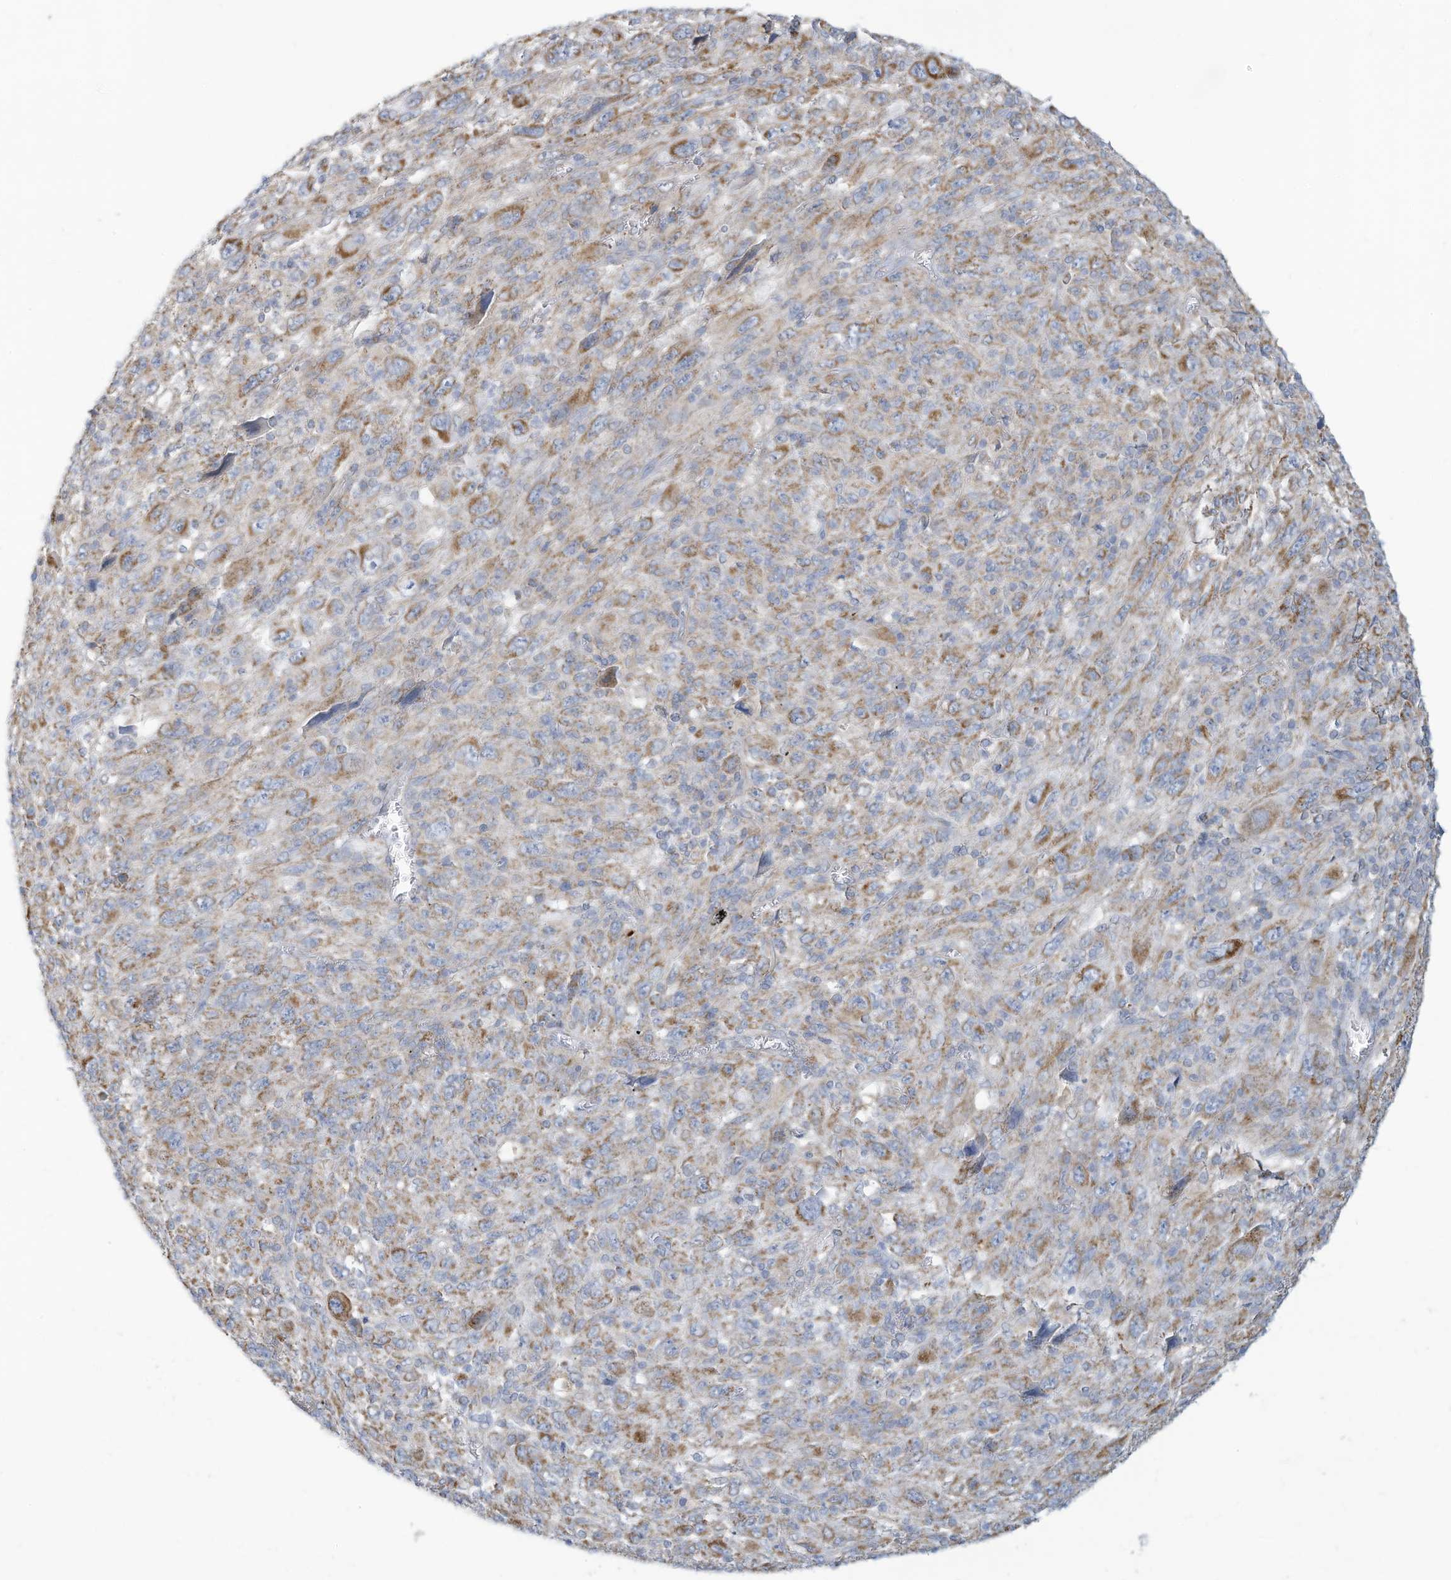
{"staining": {"intensity": "moderate", "quantity": "25%-75%", "location": "cytoplasmic/membranous"}, "tissue": "melanoma", "cell_type": "Tumor cells", "image_type": "cancer", "snomed": [{"axis": "morphology", "description": "Malignant melanoma, Metastatic site"}, {"axis": "topography", "description": "Skin"}], "caption": "Malignant melanoma (metastatic site) was stained to show a protein in brown. There is medium levels of moderate cytoplasmic/membranous staining in about 25%-75% of tumor cells.", "gene": "NLN", "patient": {"sex": "female", "age": 56}}